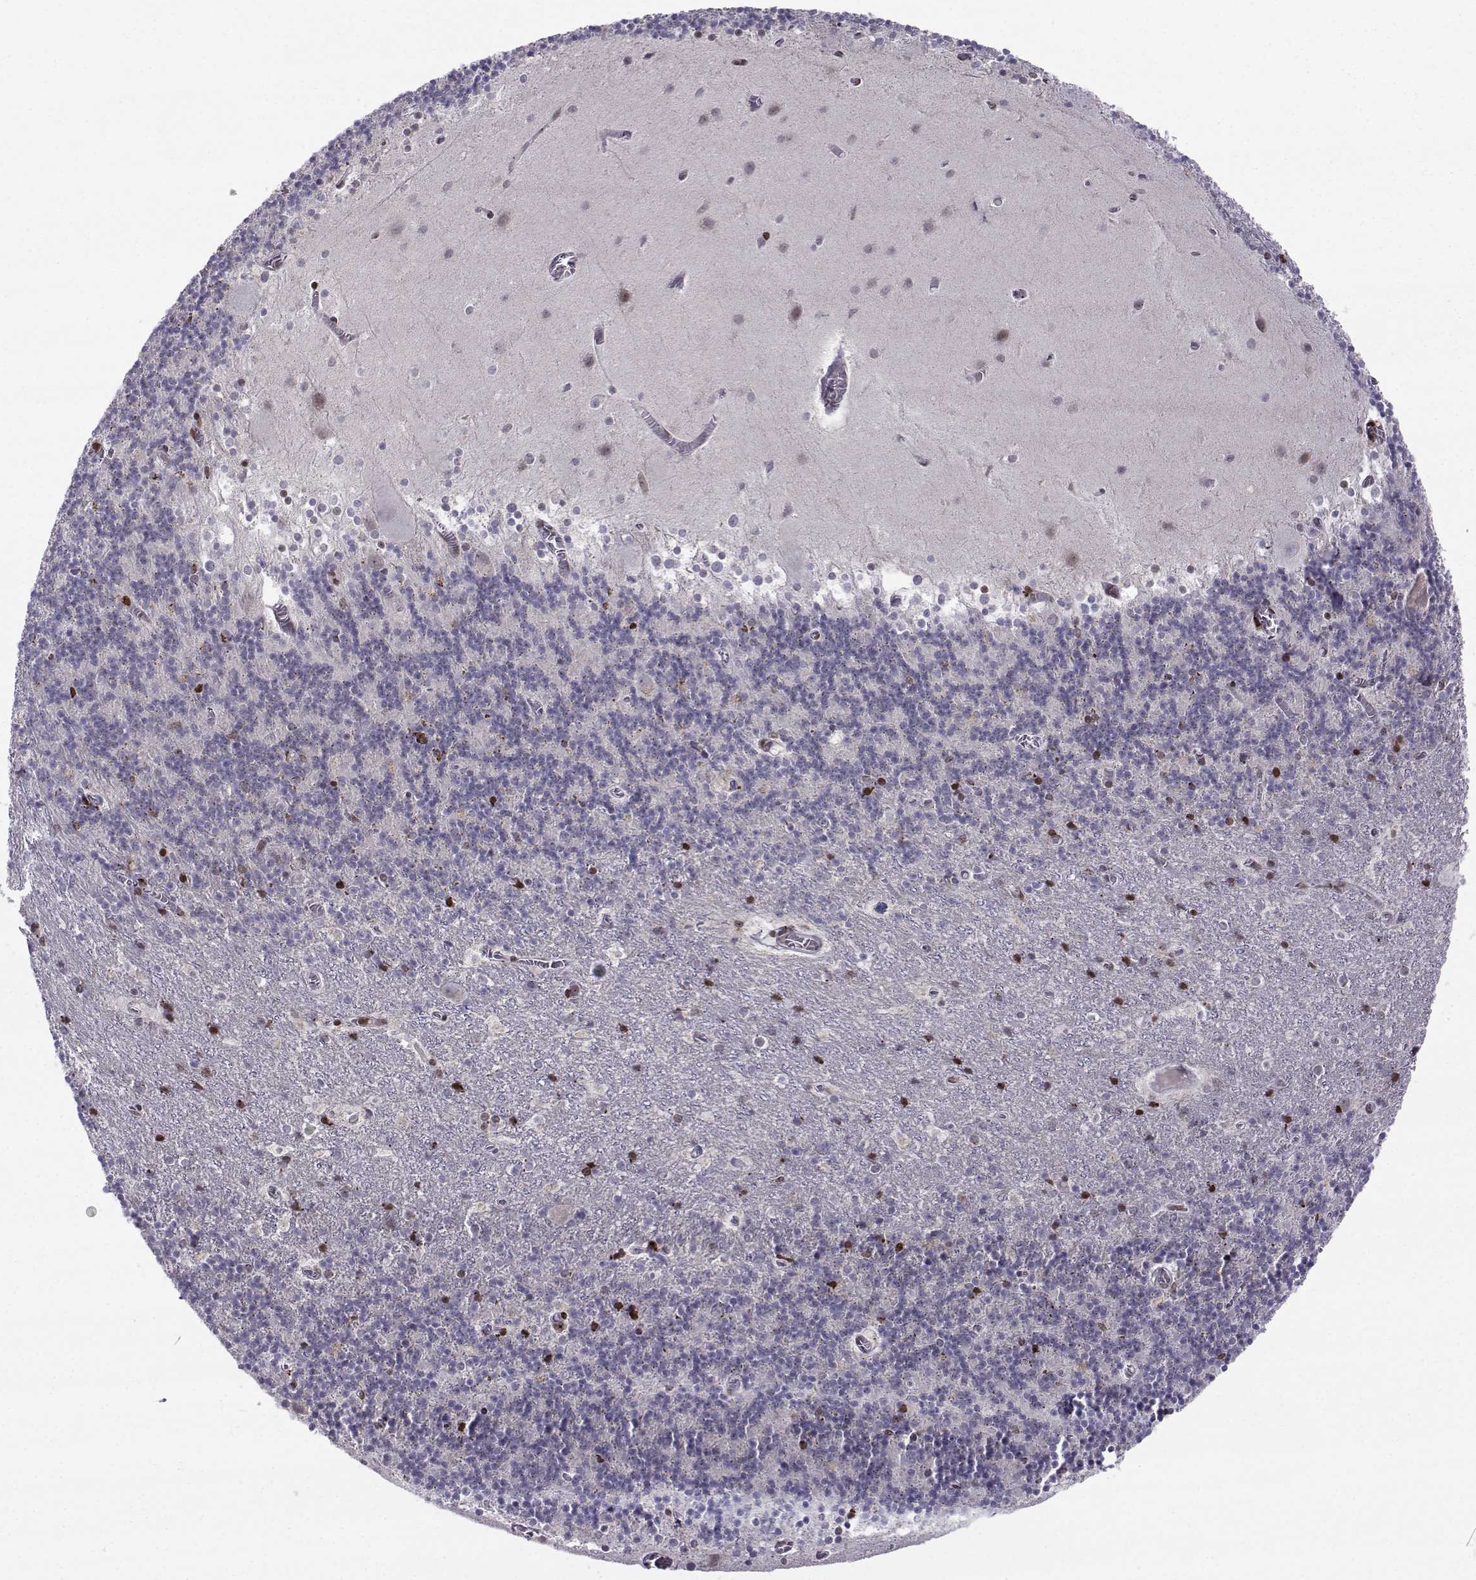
{"staining": {"intensity": "strong", "quantity": "<25%", "location": "nuclear"}, "tissue": "cerebellum", "cell_type": "Cells in granular layer", "image_type": "normal", "snomed": [{"axis": "morphology", "description": "Normal tissue, NOS"}, {"axis": "topography", "description": "Cerebellum"}], "caption": "Immunohistochemistry histopathology image of benign human cerebellum stained for a protein (brown), which shows medium levels of strong nuclear positivity in approximately <25% of cells in granular layer.", "gene": "ZNF19", "patient": {"sex": "male", "age": 70}}